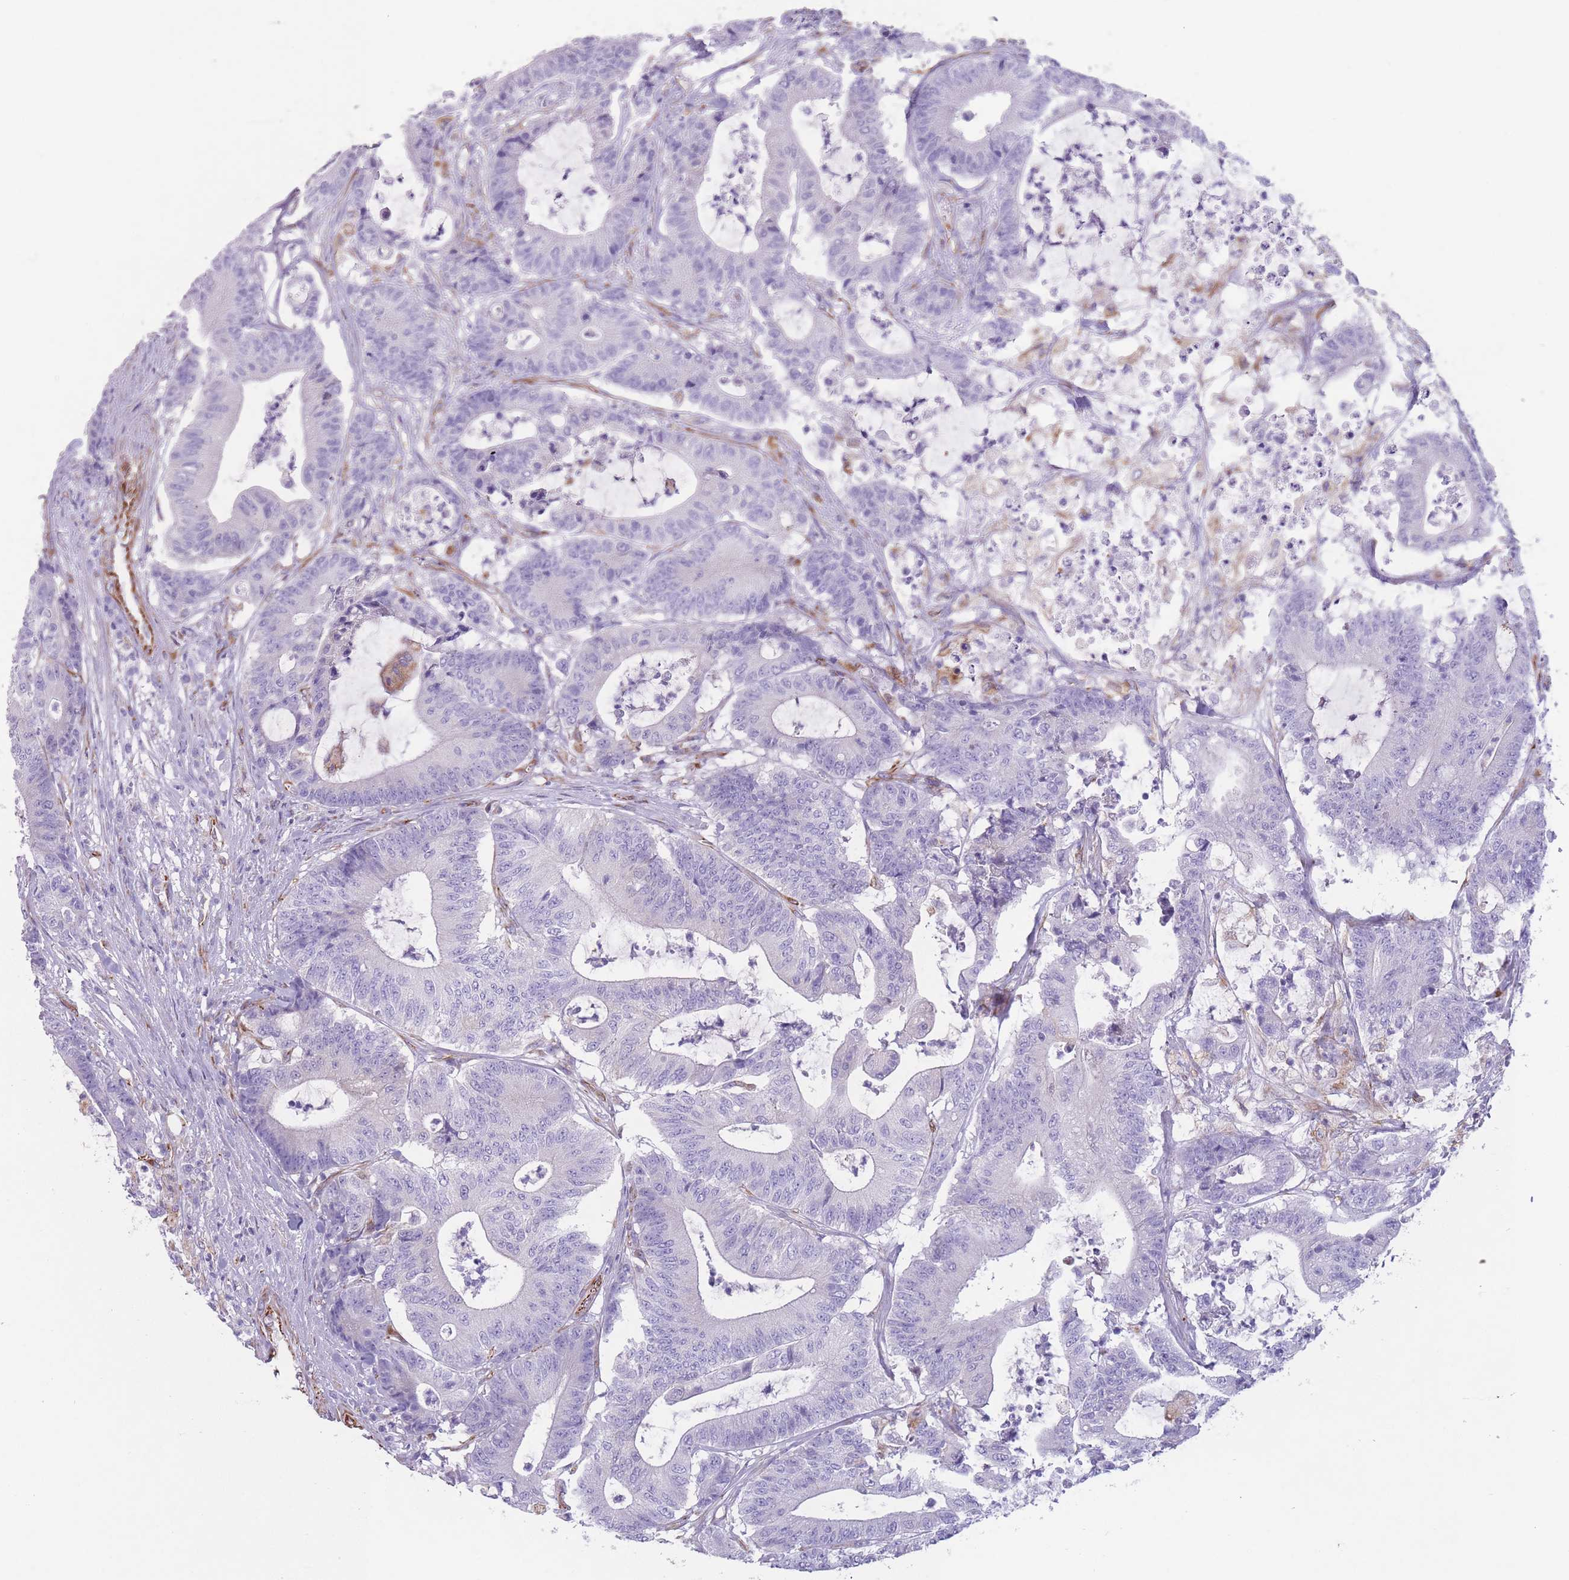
{"staining": {"intensity": "negative", "quantity": "none", "location": "none"}, "tissue": "colorectal cancer", "cell_type": "Tumor cells", "image_type": "cancer", "snomed": [{"axis": "morphology", "description": "Adenocarcinoma, NOS"}, {"axis": "topography", "description": "Colon"}], "caption": "IHC photomicrograph of neoplastic tissue: human adenocarcinoma (colorectal) stained with DAB displays no significant protein staining in tumor cells. The staining was performed using DAB to visualize the protein expression in brown, while the nuclei were stained in blue with hematoxylin (Magnification: 20x).", "gene": "PTCD1", "patient": {"sex": "female", "age": 84}}